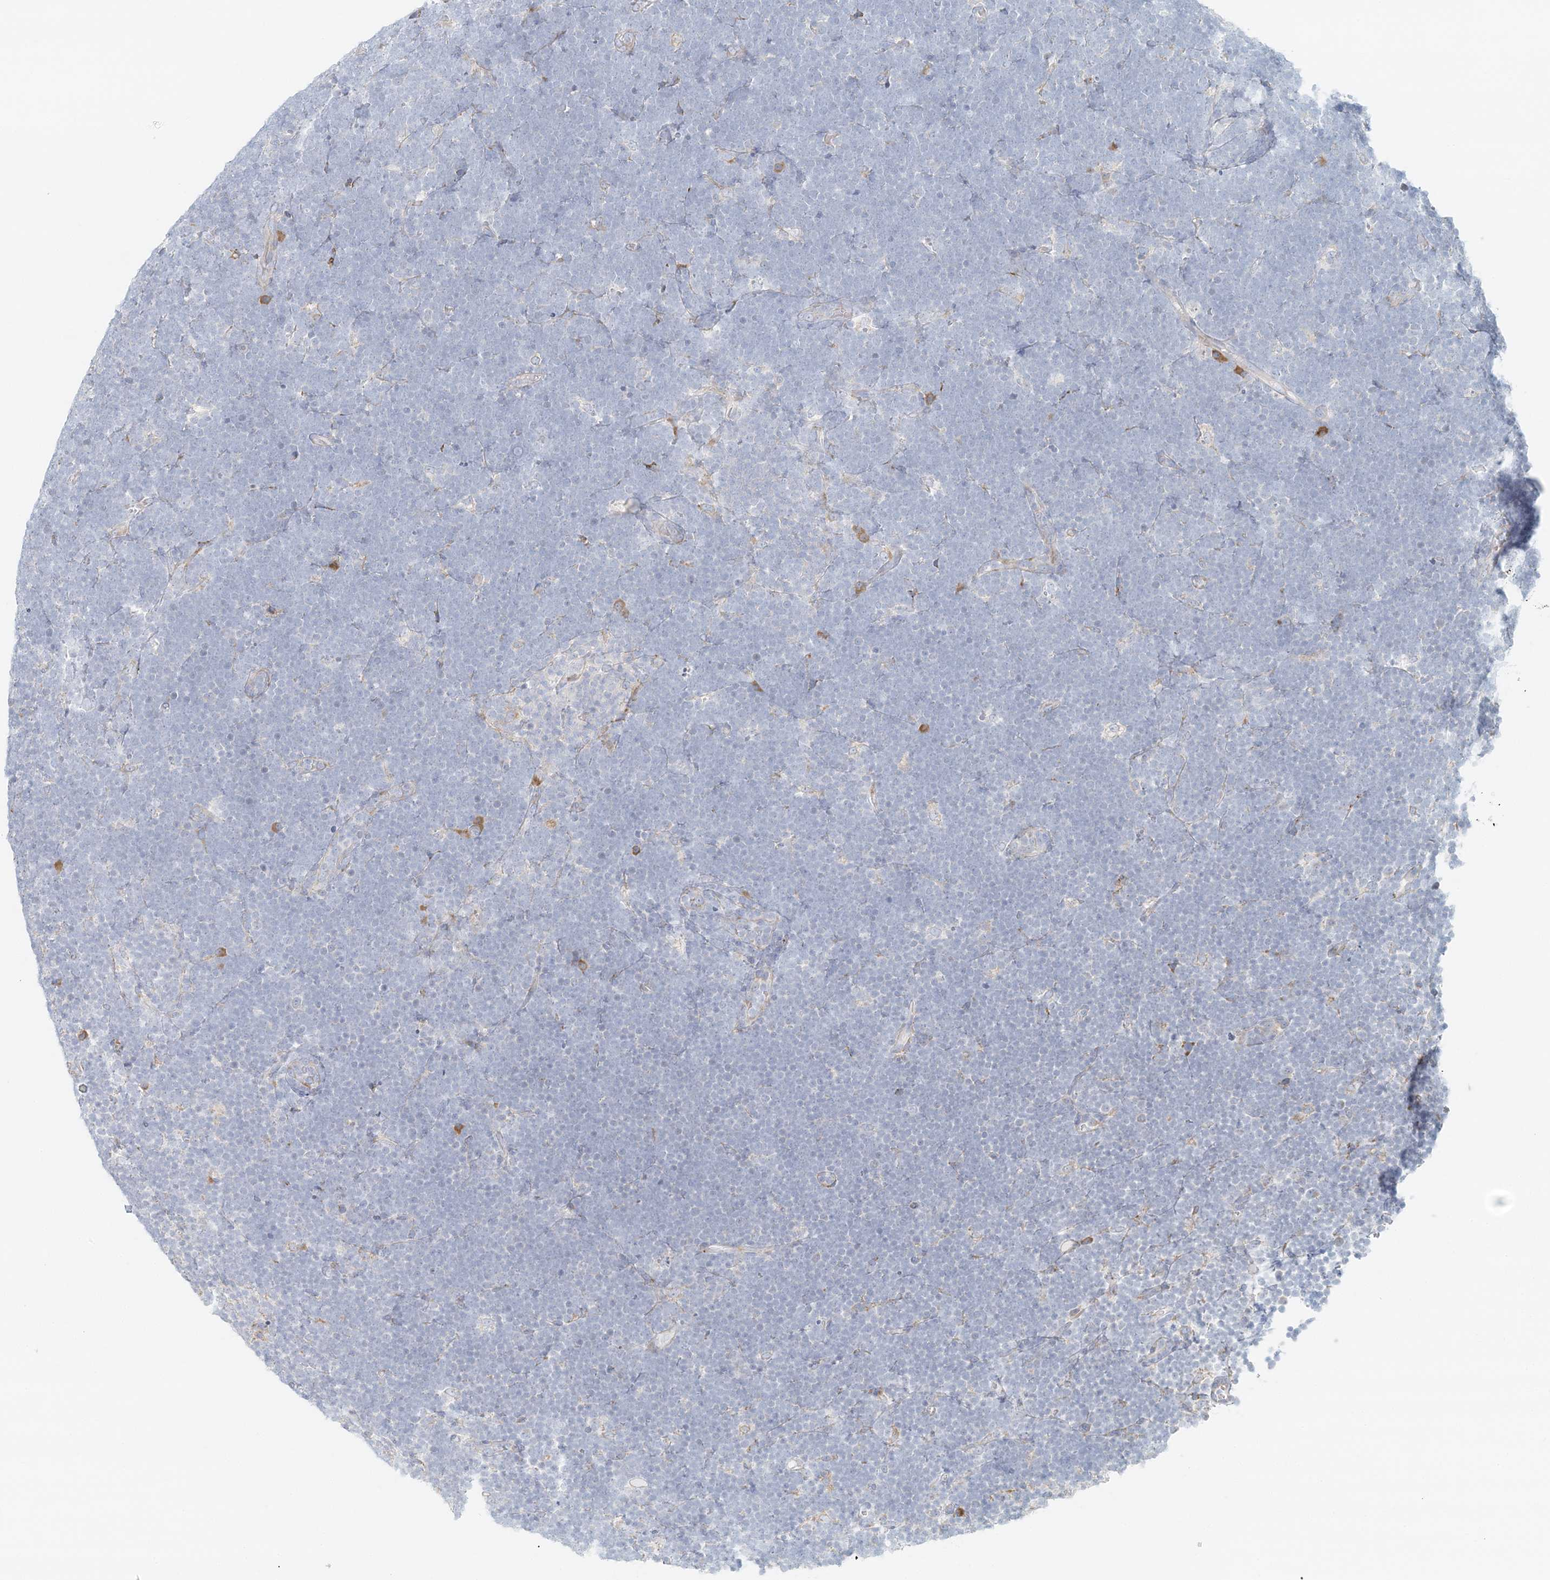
{"staining": {"intensity": "negative", "quantity": "none", "location": "none"}, "tissue": "lymphoma", "cell_type": "Tumor cells", "image_type": "cancer", "snomed": [{"axis": "morphology", "description": "Malignant lymphoma, non-Hodgkin's type, High grade"}, {"axis": "topography", "description": "Lymph node"}], "caption": "This is a micrograph of immunohistochemistry (IHC) staining of lymphoma, which shows no positivity in tumor cells.", "gene": "STK11IP", "patient": {"sex": "male", "age": 13}}